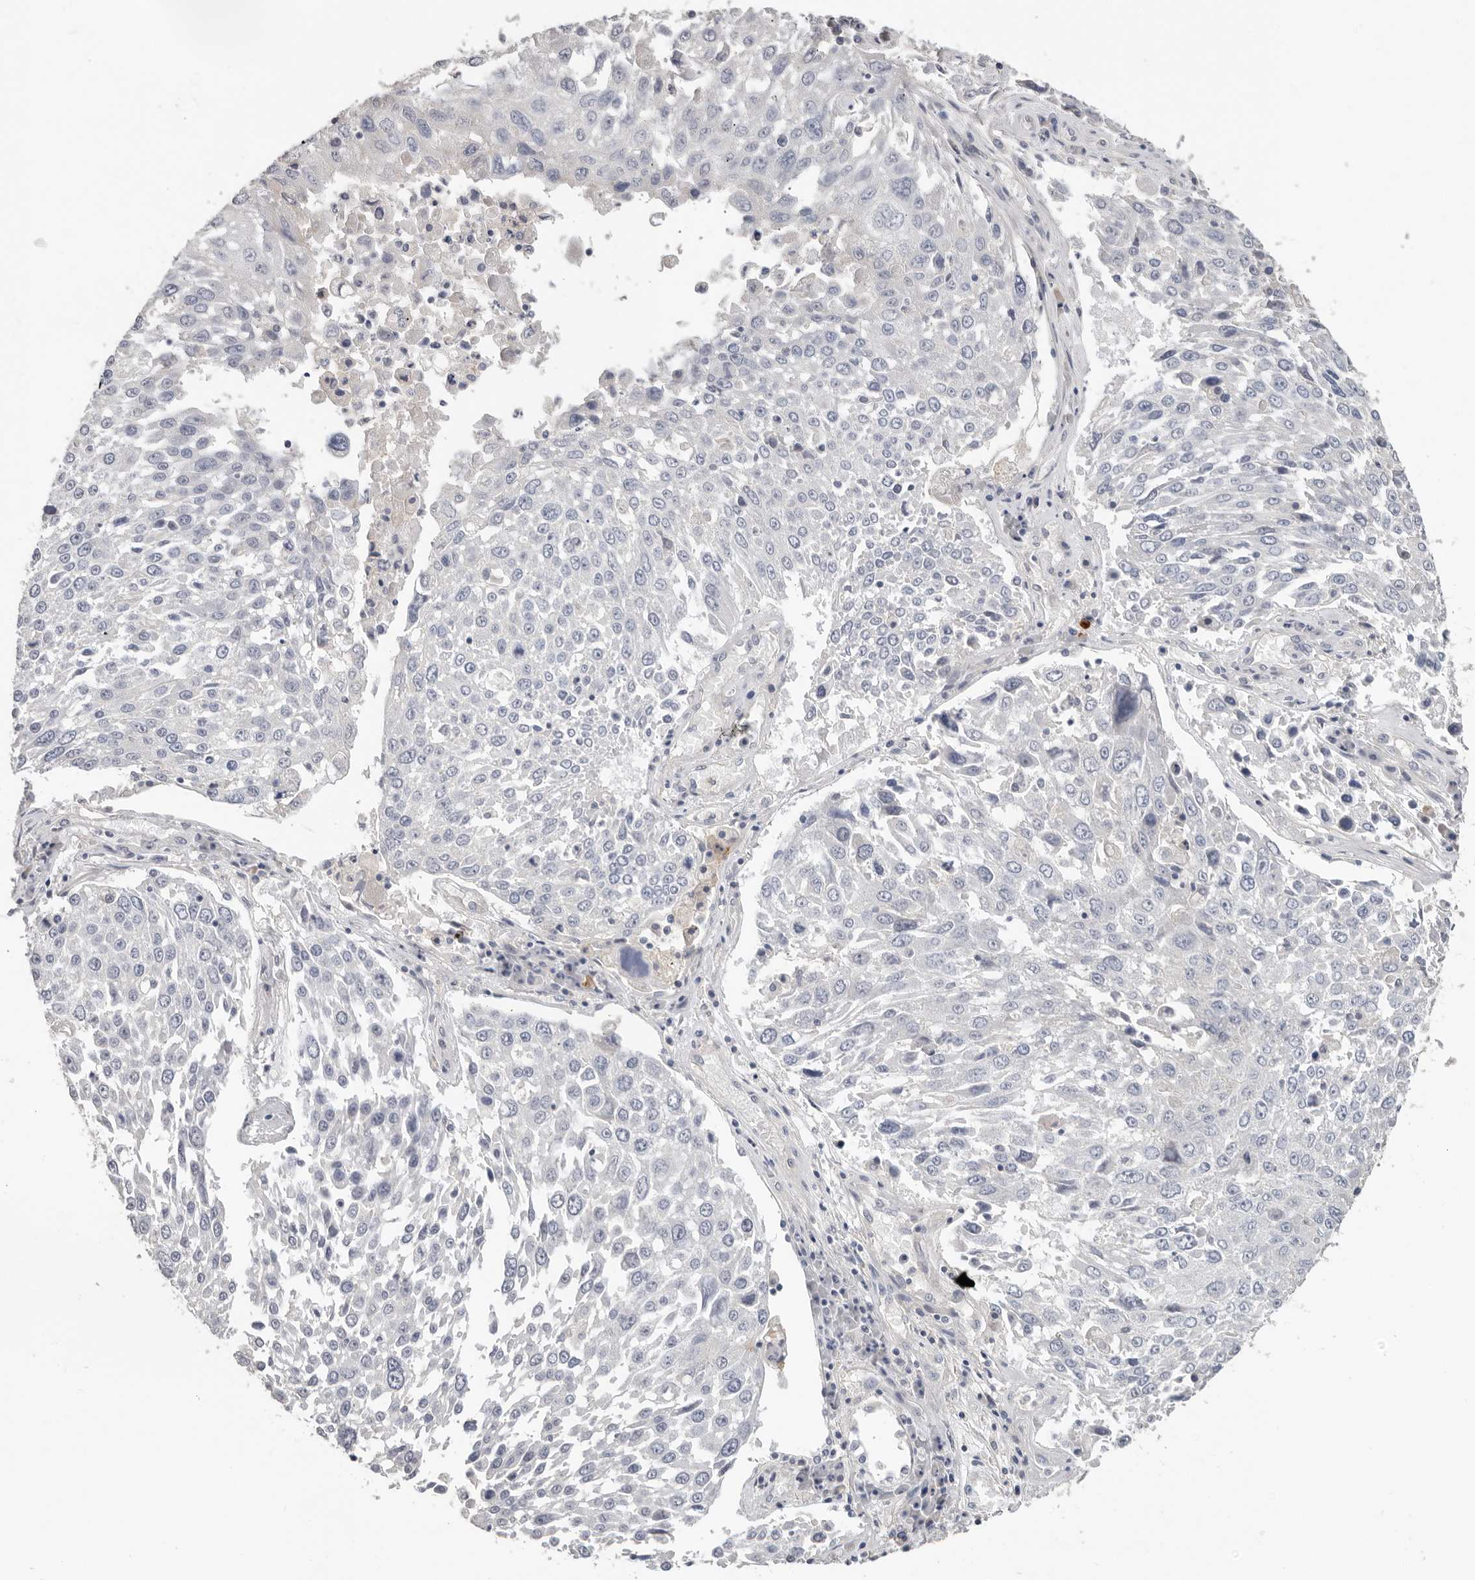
{"staining": {"intensity": "negative", "quantity": "none", "location": "none"}, "tissue": "lung cancer", "cell_type": "Tumor cells", "image_type": "cancer", "snomed": [{"axis": "morphology", "description": "Squamous cell carcinoma, NOS"}, {"axis": "topography", "description": "Lung"}], "caption": "Human lung cancer stained for a protein using IHC exhibits no expression in tumor cells.", "gene": "WDTC1", "patient": {"sex": "male", "age": 65}}